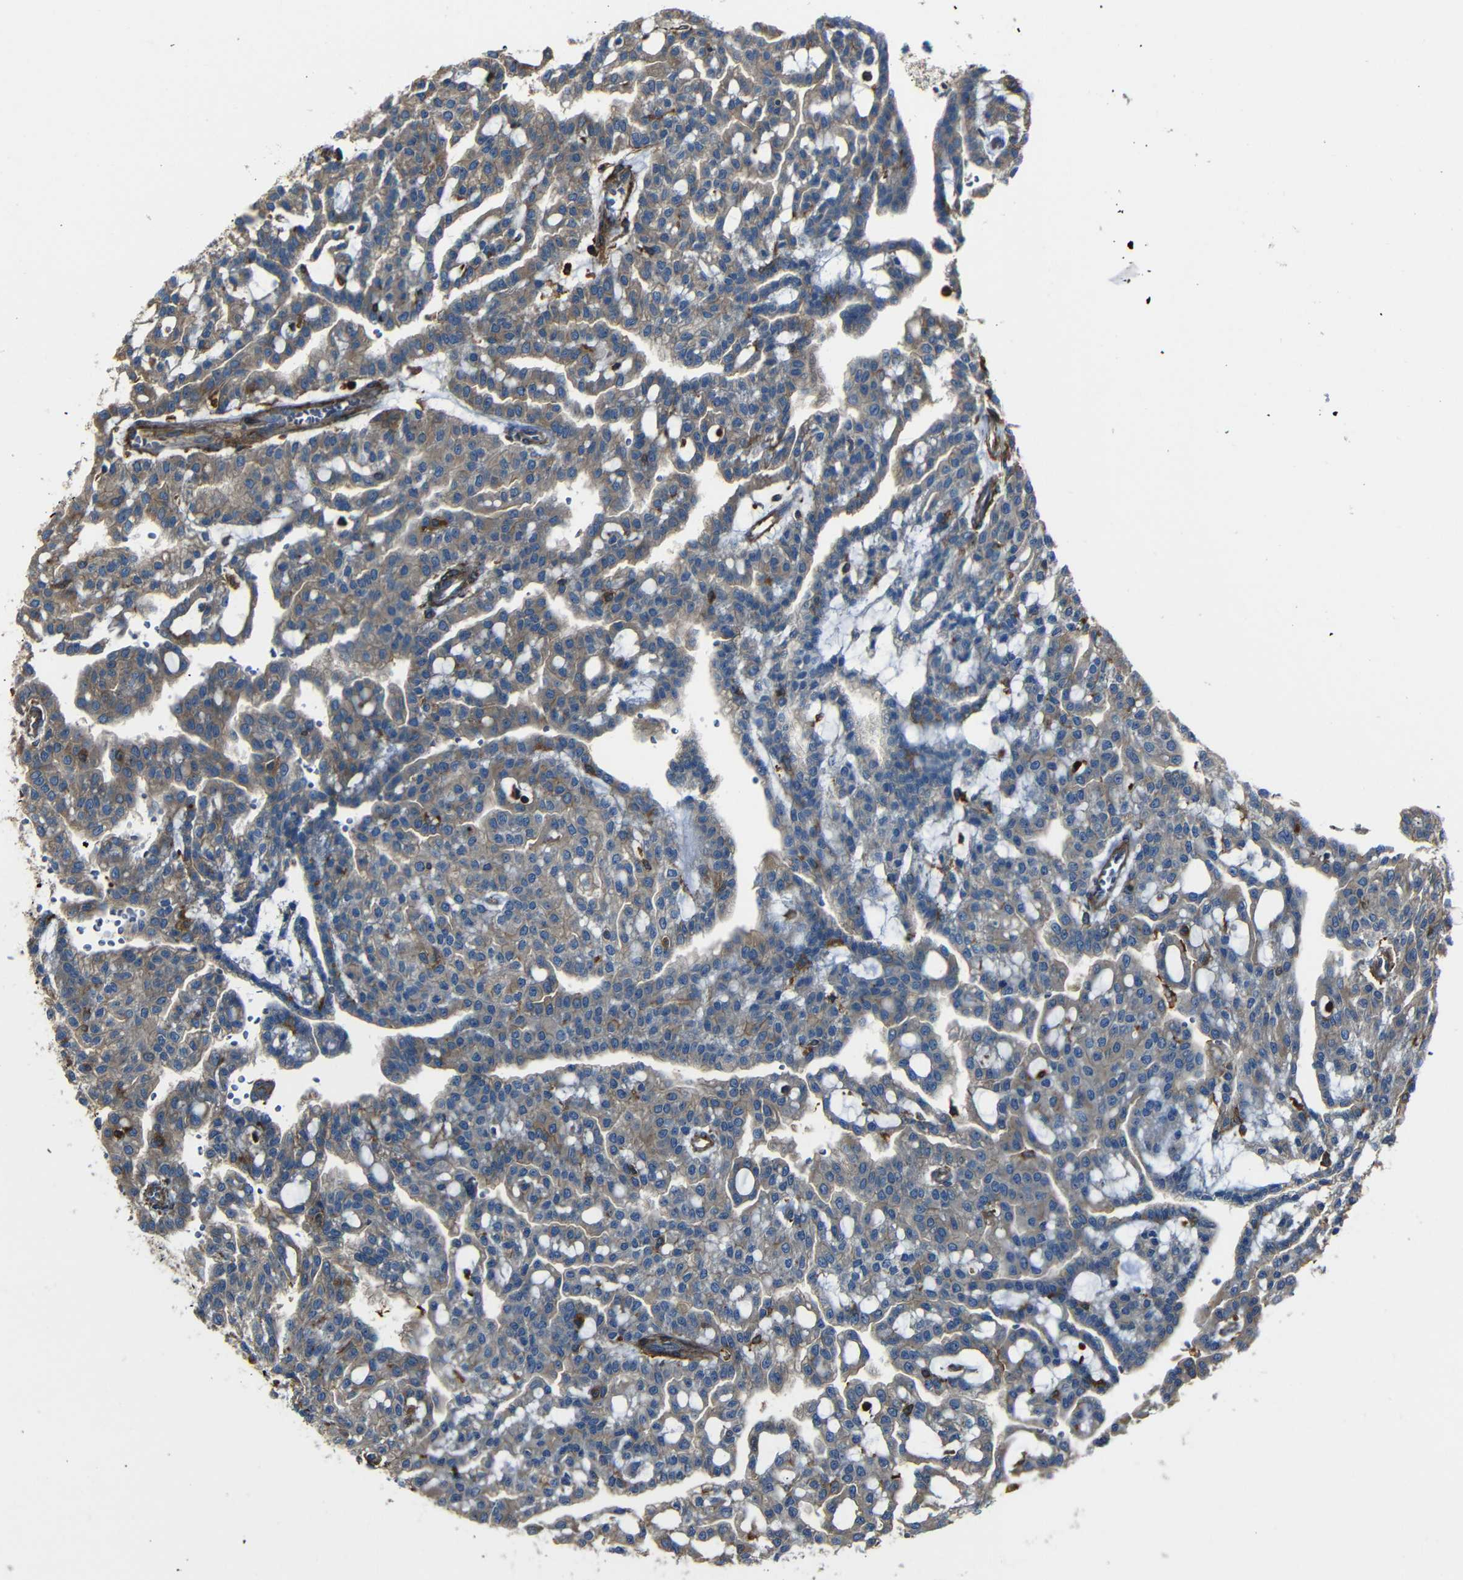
{"staining": {"intensity": "weak", "quantity": "25%-75%", "location": "cytoplasmic/membranous"}, "tissue": "renal cancer", "cell_type": "Tumor cells", "image_type": "cancer", "snomed": [{"axis": "morphology", "description": "Adenocarcinoma, NOS"}, {"axis": "topography", "description": "Kidney"}], "caption": "DAB immunohistochemical staining of renal adenocarcinoma reveals weak cytoplasmic/membranous protein expression in about 25%-75% of tumor cells. The protein is stained brown, and the nuclei are stained in blue (DAB (3,3'-diaminobenzidine) IHC with brightfield microscopy, high magnification).", "gene": "ADGRE5", "patient": {"sex": "male", "age": 63}}